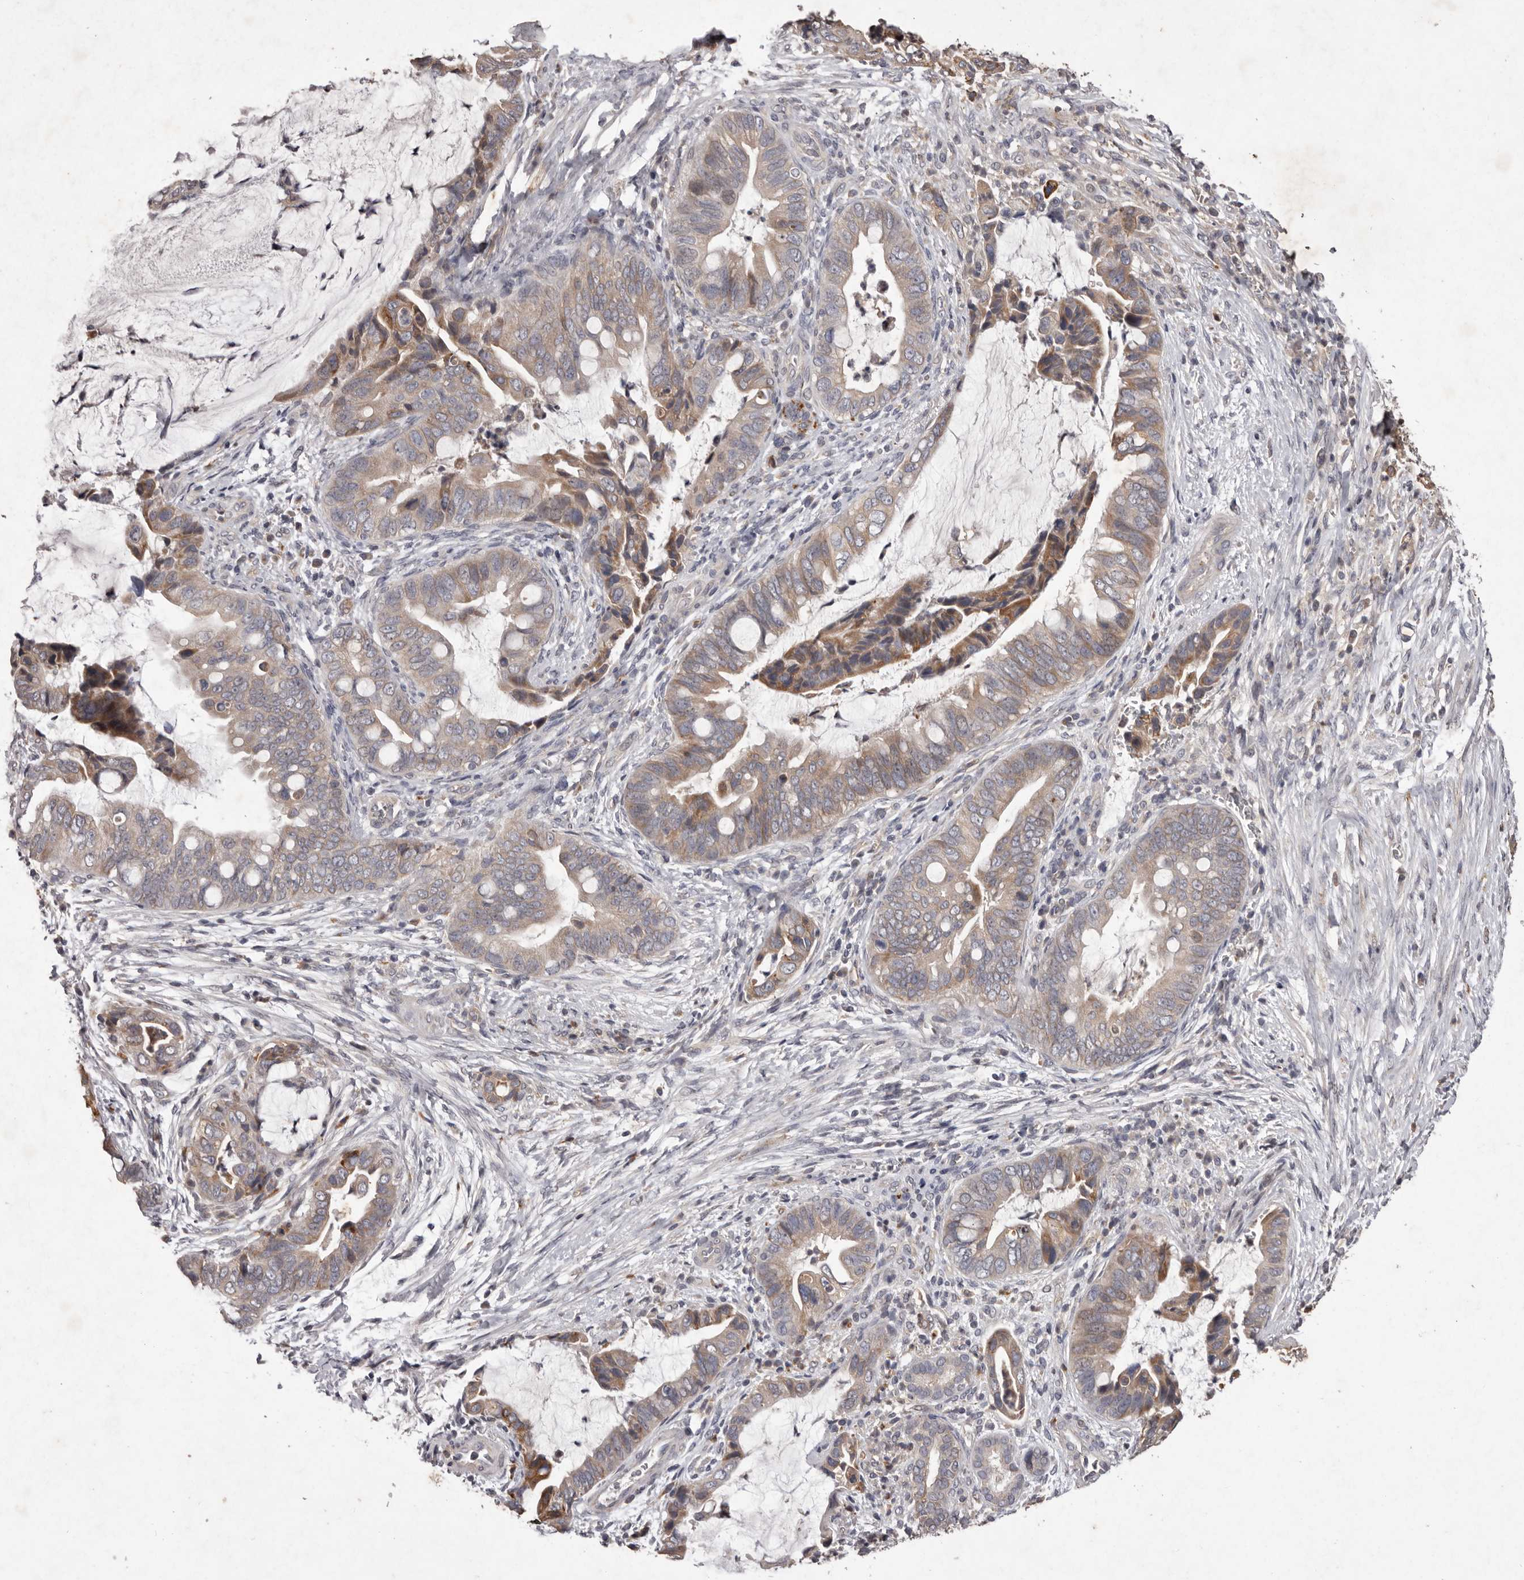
{"staining": {"intensity": "moderate", "quantity": "25%-75%", "location": "cytoplasmic/membranous"}, "tissue": "pancreatic cancer", "cell_type": "Tumor cells", "image_type": "cancer", "snomed": [{"axis": "morphology", "description": "Adenocarcinoma, NOS"}, {"axis": "topography", "description": "Pancreas"}], "caption": "Immunohistochemical staining of human pancreatic cancer shows medium levels of moderate cytoplasmic/membranous protein positivity in approximately 25%-75% of tumor cells. (brown staining indicates protein expression, while blue staining denotes nuclei).", "gene": "CXCL14", "patient": {"sex": "male", "age": 75}}